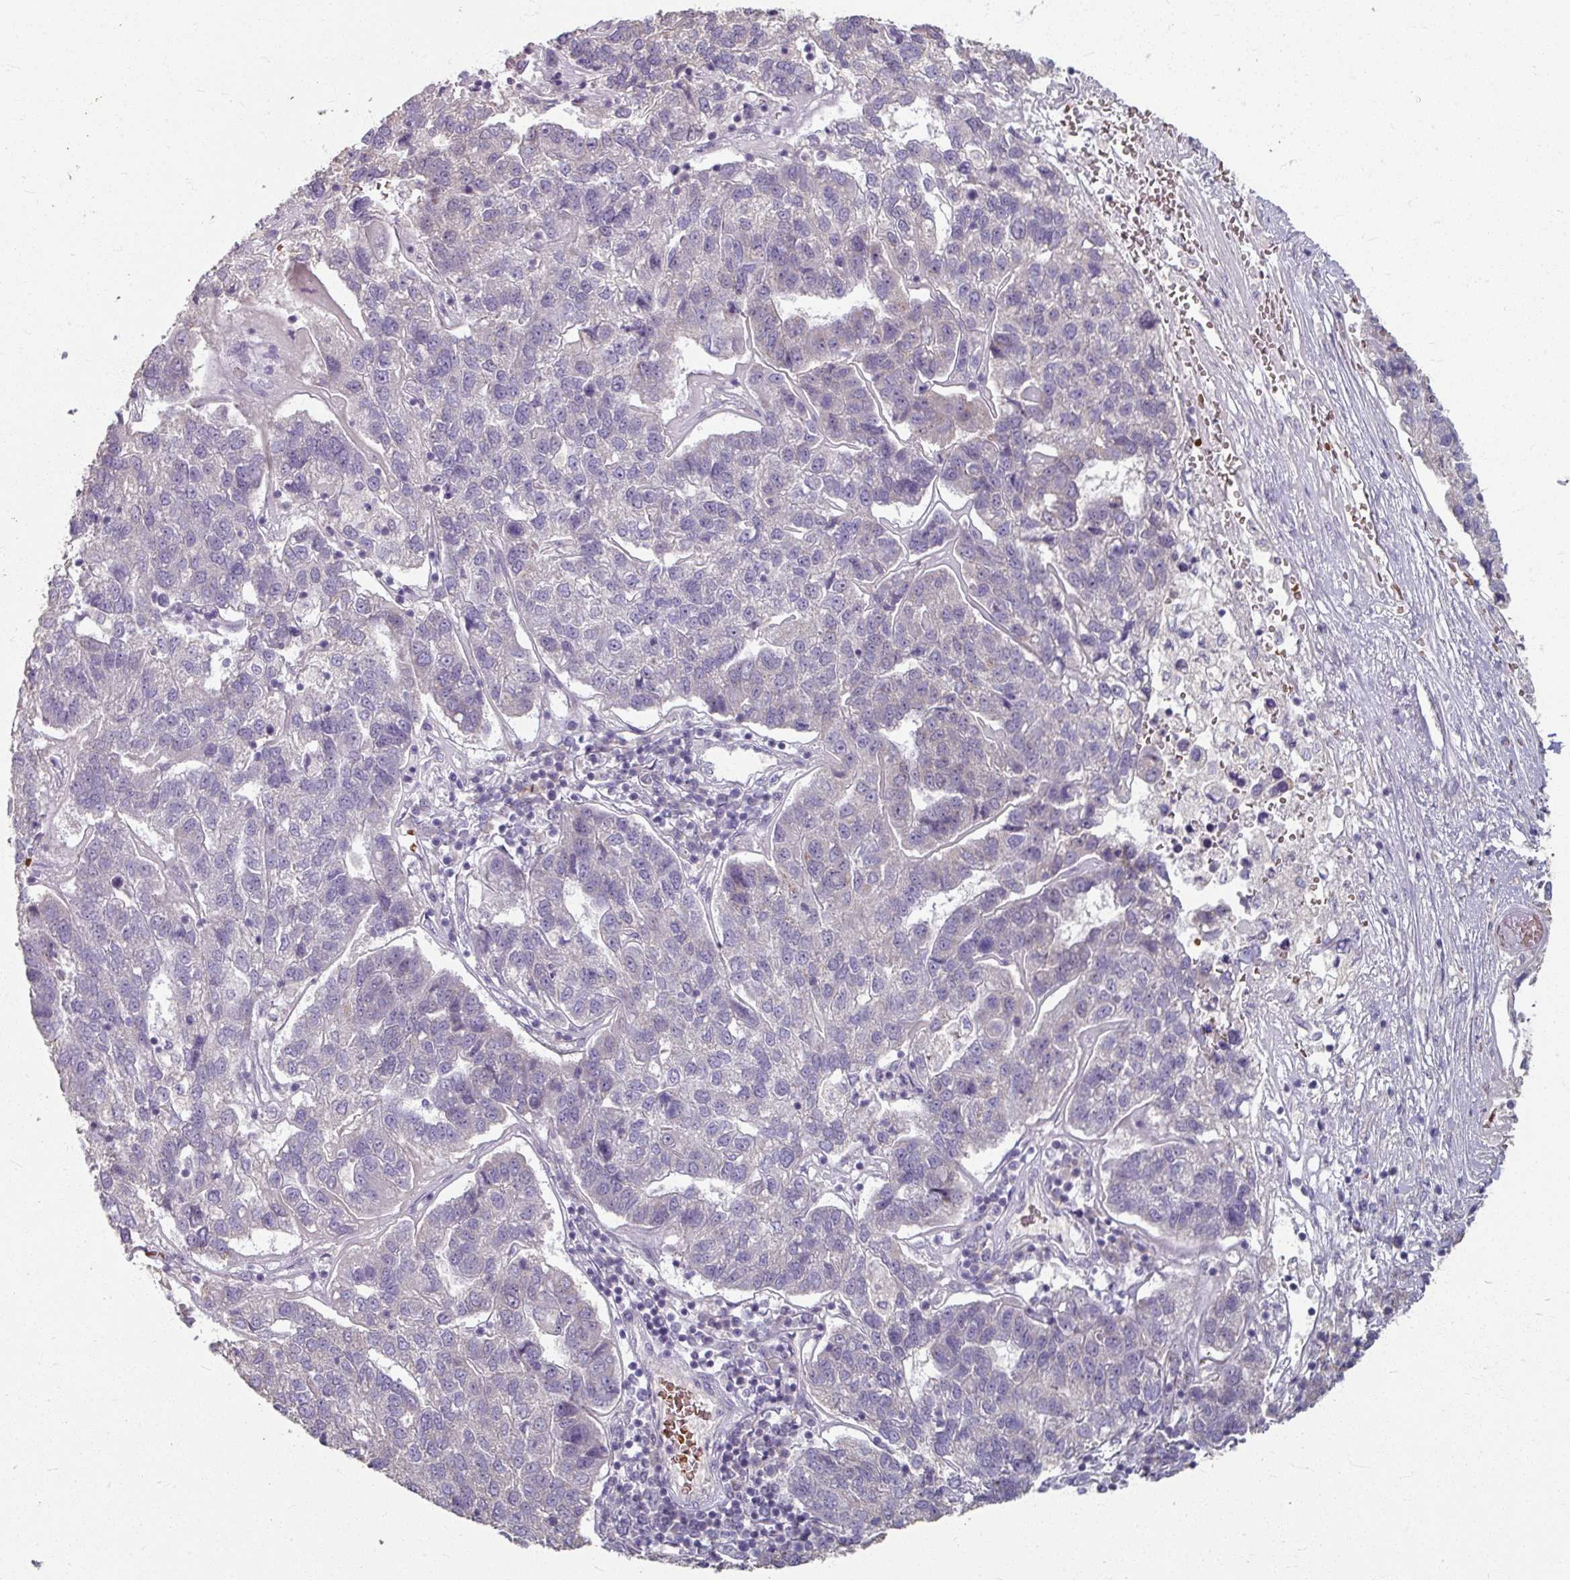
{"staining": {"intensity": "negative", "quantity": "none", "location": "none"}, "tissue": "pancreatic cancer", "cell_type": "Tumor cells", "image_type": "cancer", "snomed": [{"axis": "morphology", "description": "Adenocarcinoma, NOS"}, {"axis": "topography", "description": "Pancreas"}], "caption": "A photomicrograph of human adenocarcinoma (pancreatic) is negative for staining in tumor cells.", "gene": "KMT5C", "patient": {"sex": "female", "age": 61}}